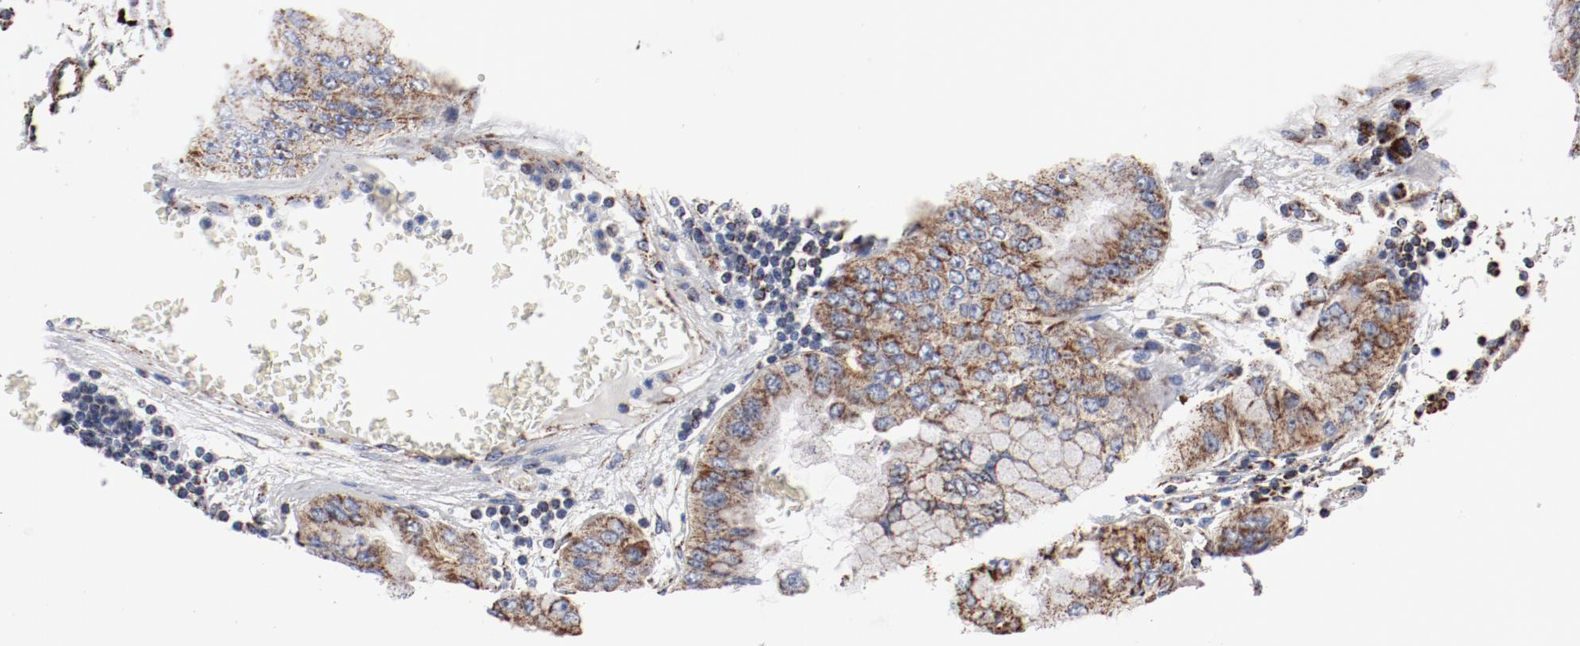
{"staining": {"intensity": "moderate", "quantity": ">75%", "location": "cytoplasmic/membranous"}, "tissue": "liver cancer", "cell_type": "Tumor cells", "image_type": "cancer", "snomed": [{"axis": "morphology", "description": "Cholangiocarcinoma"}, {"axis": "topography", "description": "Liver"}], "caption": "Liver cancer (cholangiocarcinoma) stained with immunohistochemistry demonstrates moderate cytoplasmic/membranous expression in approximately >75% of tumor cells. (Brightfield microscopy of DAB IHC at high magnification).", "gene": "NDUFV2", "patient": {"sex": "female", "age": 79}}